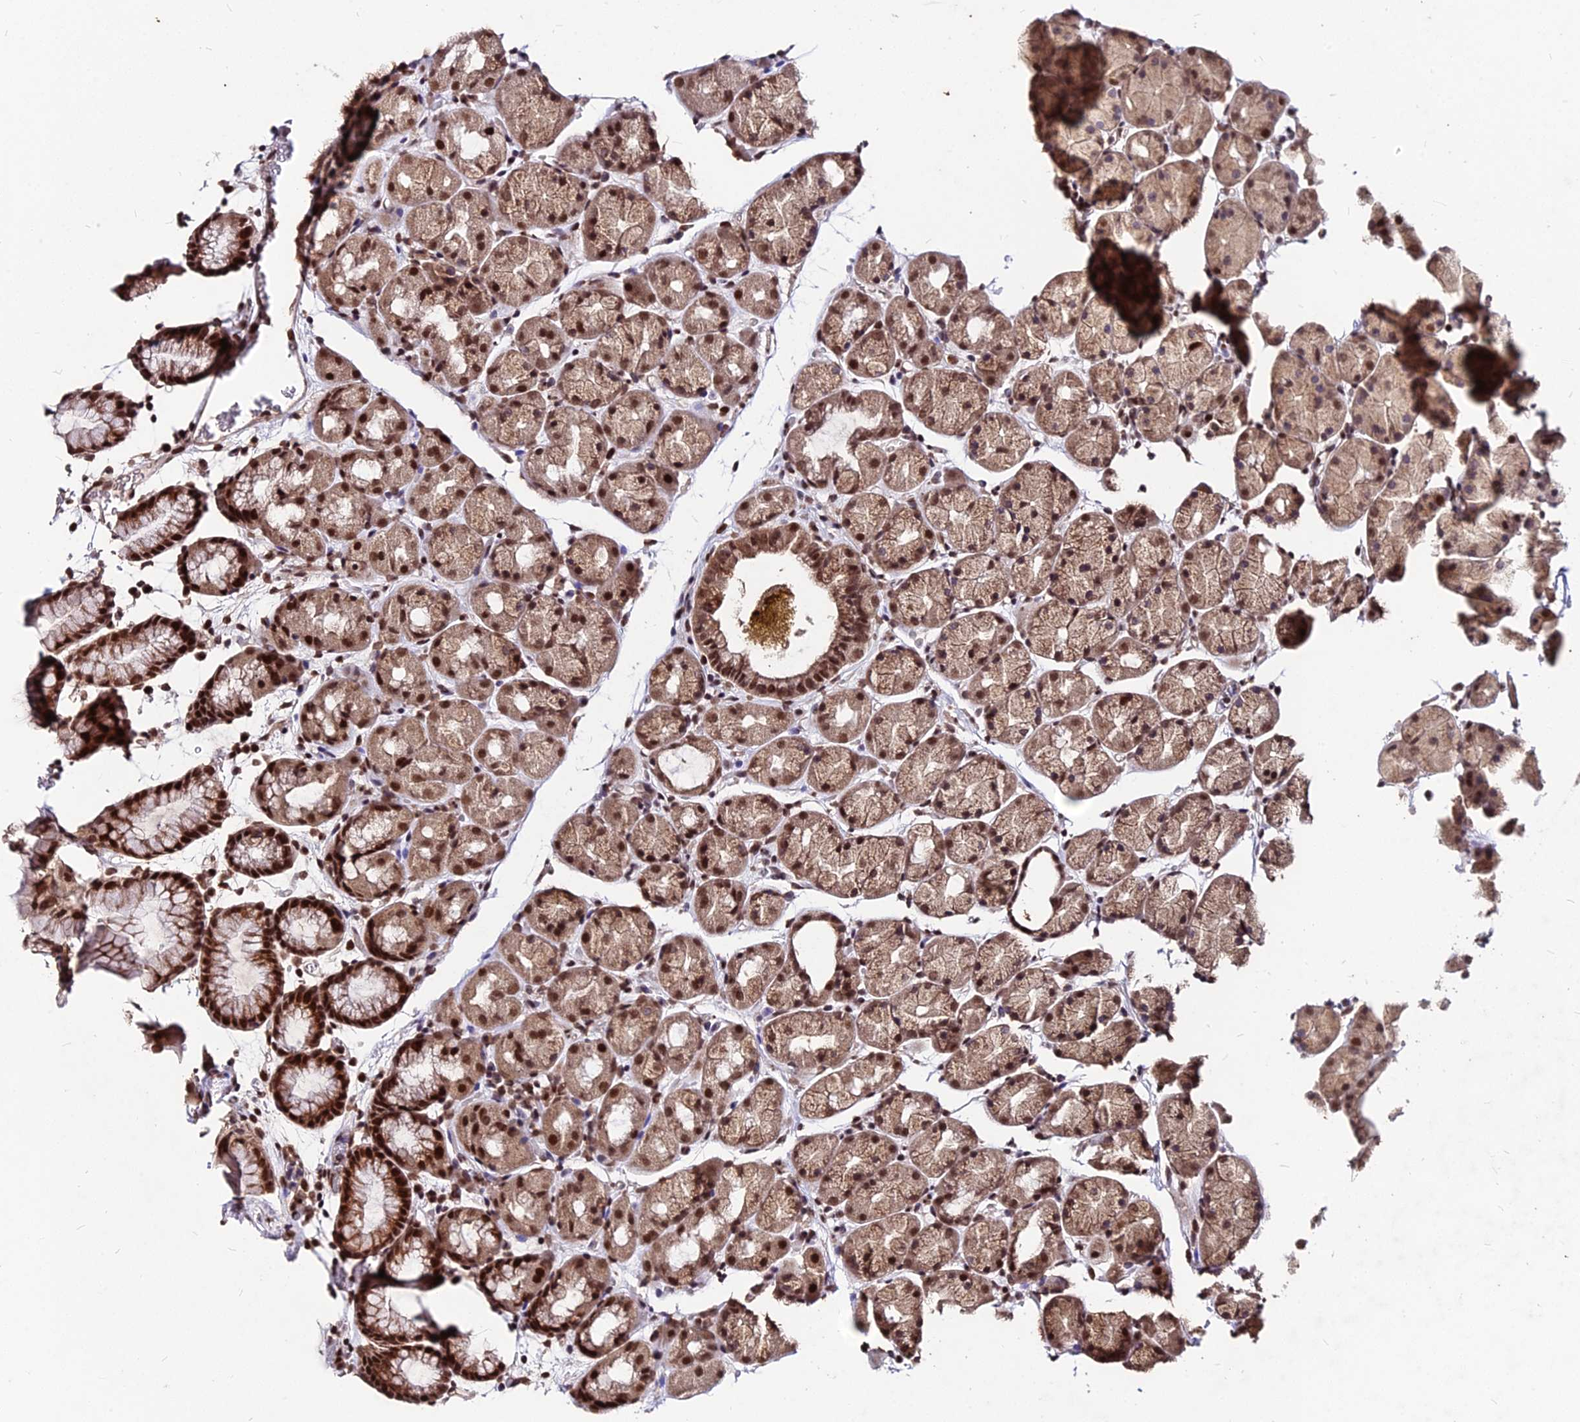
{"staining": {"intensity": "strong", "quantity": "25%-75%", "location": "cytoplasmic/membranous,nuclear"}, "tissue": "stomach", "cell_type": "Glandular cells", "image_type": "normal", "snomed": [{"axis": "morphology", "description": "Normal tissue, NOS"}, {"axis": "topography", "description": "Stomach, upper"}, {"axis": "topography", "description": "Stomach"}], "caption": "Protein expression analysis of normal stomach demonstrates strong cytoplasmic/membranous,nuclear staining in about 25%-75% of glandular cells. (DAB (3,3'-diaminobenzidine) = brown stain, brightfield microscopy at high magnification).", "gene": "ZBED4", "patient": {"sex": "male", "age": 47}}